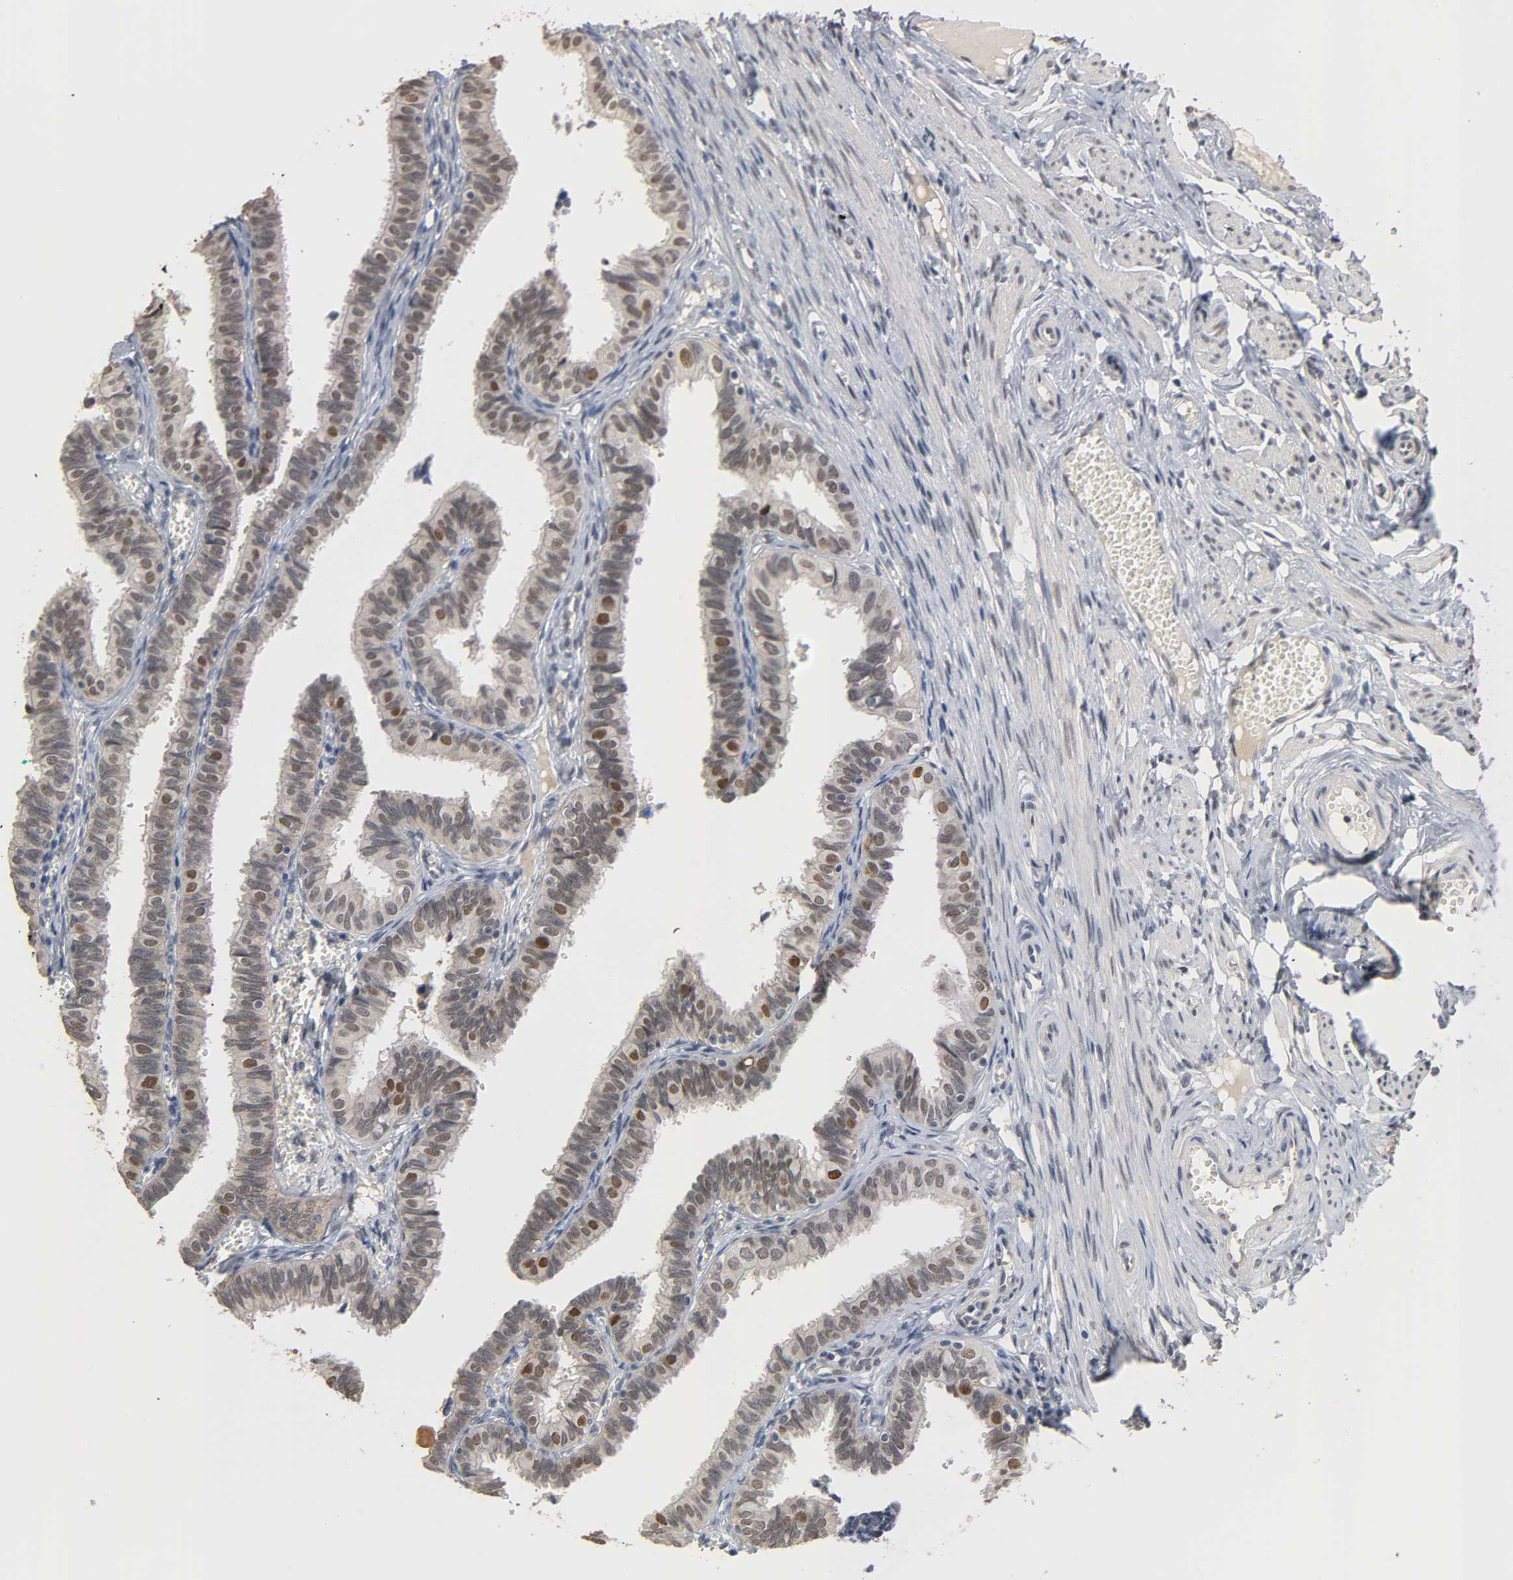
{"staining": {"intensity": "moderate", "quantity": ">75%", "location": "cytoplasmic/membranous,nuclear"}, "tissue": "fallopian tube", "cell_type": "Glandular cells", "image_type": "normal", "snomed": [{"axis": "morphology", "description": "Normal tissue, NOS"}, {"axis": "topography", "description": "Fallopian tube"}], "caption": "Immunohistochemical staining of unremarkable fallopian tube exhibits >75% levels of moderate cytoplasmic/membranous,nuclear protein expression in approximately >75% of glandular cells.", "gene": "HTR1E", "patient": {"sex": "female", "age": 46}}